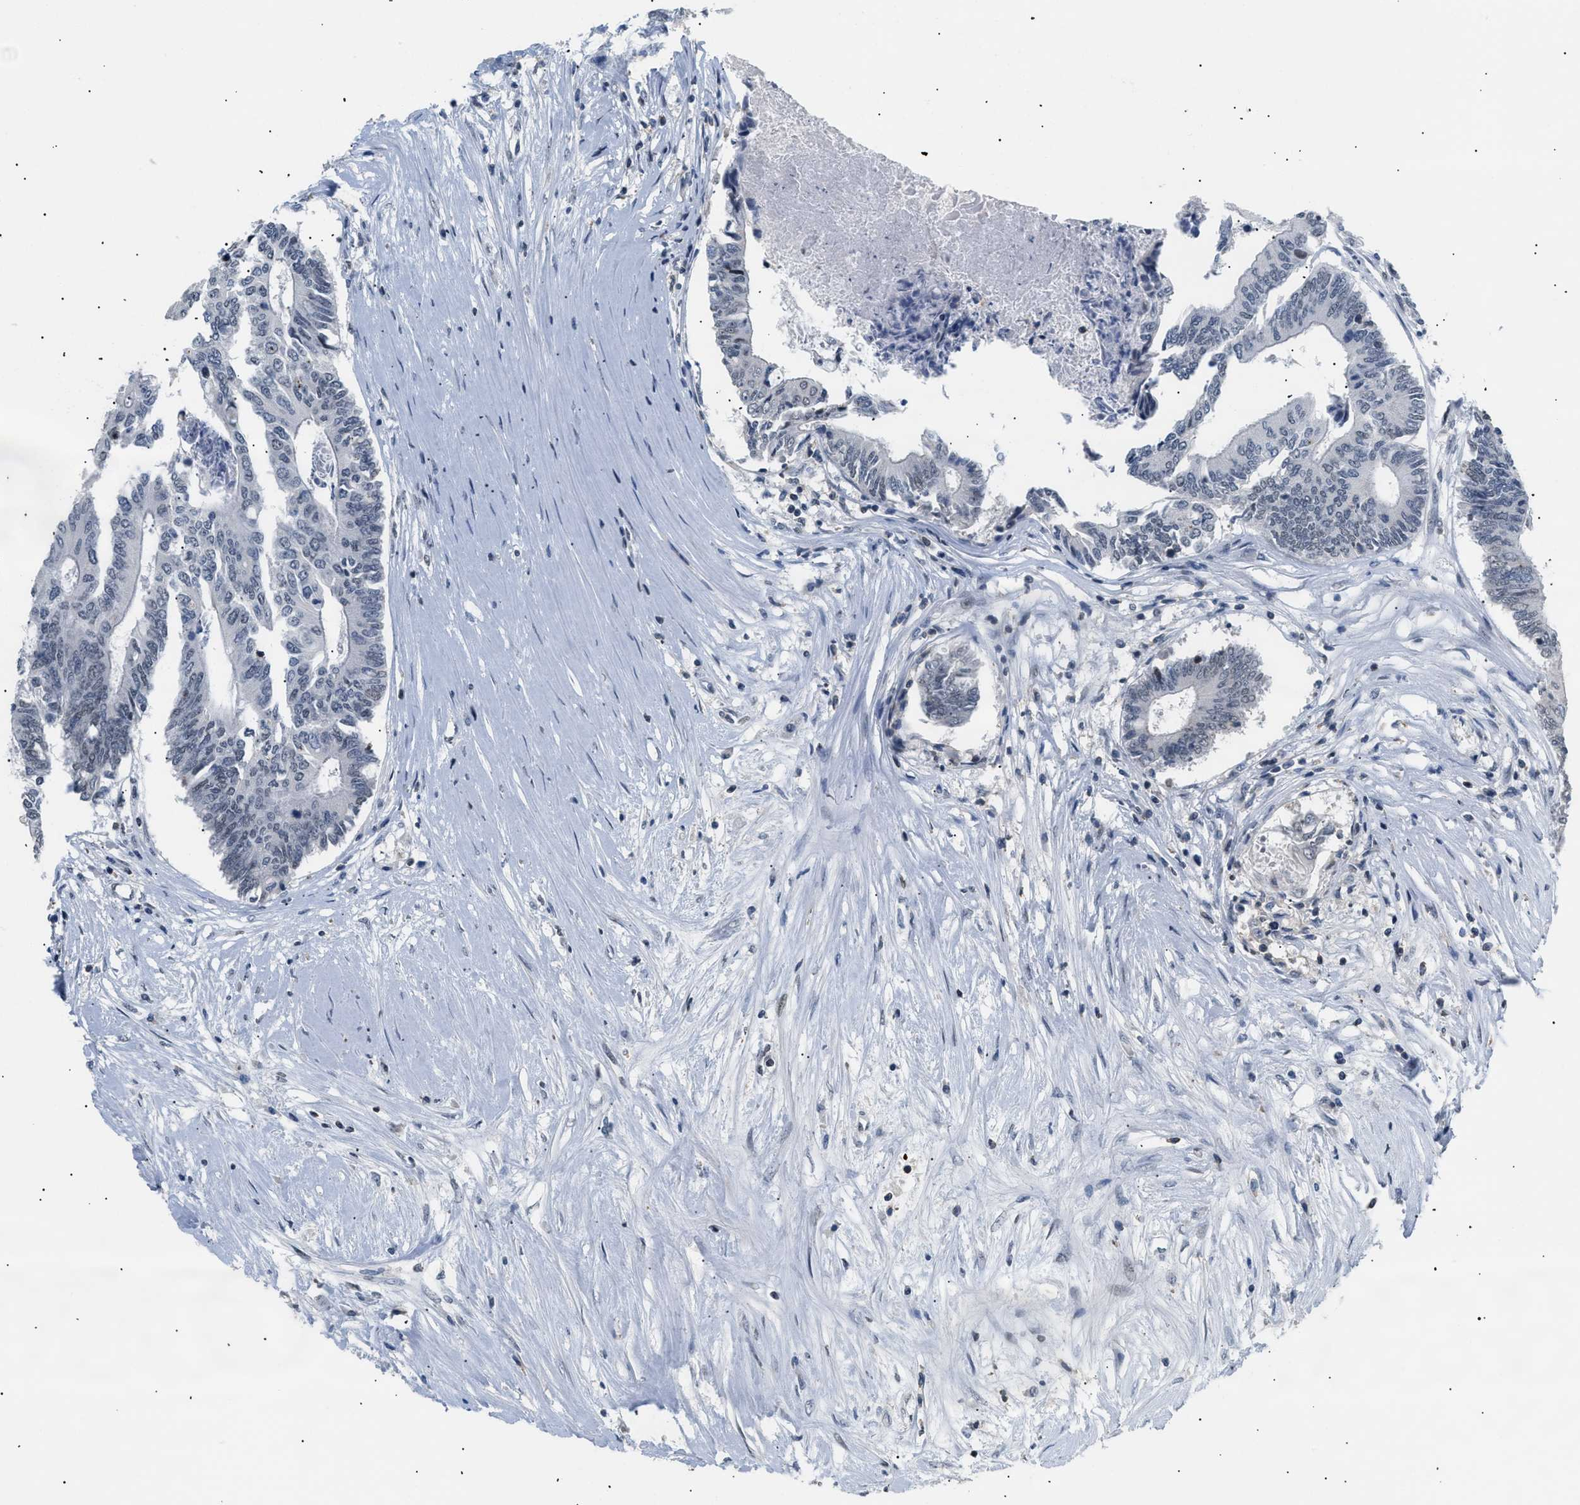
{"staining": {"intensity": "weak", "quantity": "<25%", "location": "nuclear"}, "tissue": "colorectal cancer", "cell_type": "Tumor cells", "image_type": "cancer", "snomed": [{"axis": "morphology", "description": "Adenocarcinoma, NOS"}, {"axis": "topography", "description": "Rectum"}], "caption": "High power microscopy image of an immunohistochemistry (IHC) image of colorectal cancer (adenocarcinoma), revealing no significant positivity in tumor cells.", "gene": "KCNC3", "patient": {"sex": "male", "age": 63}}